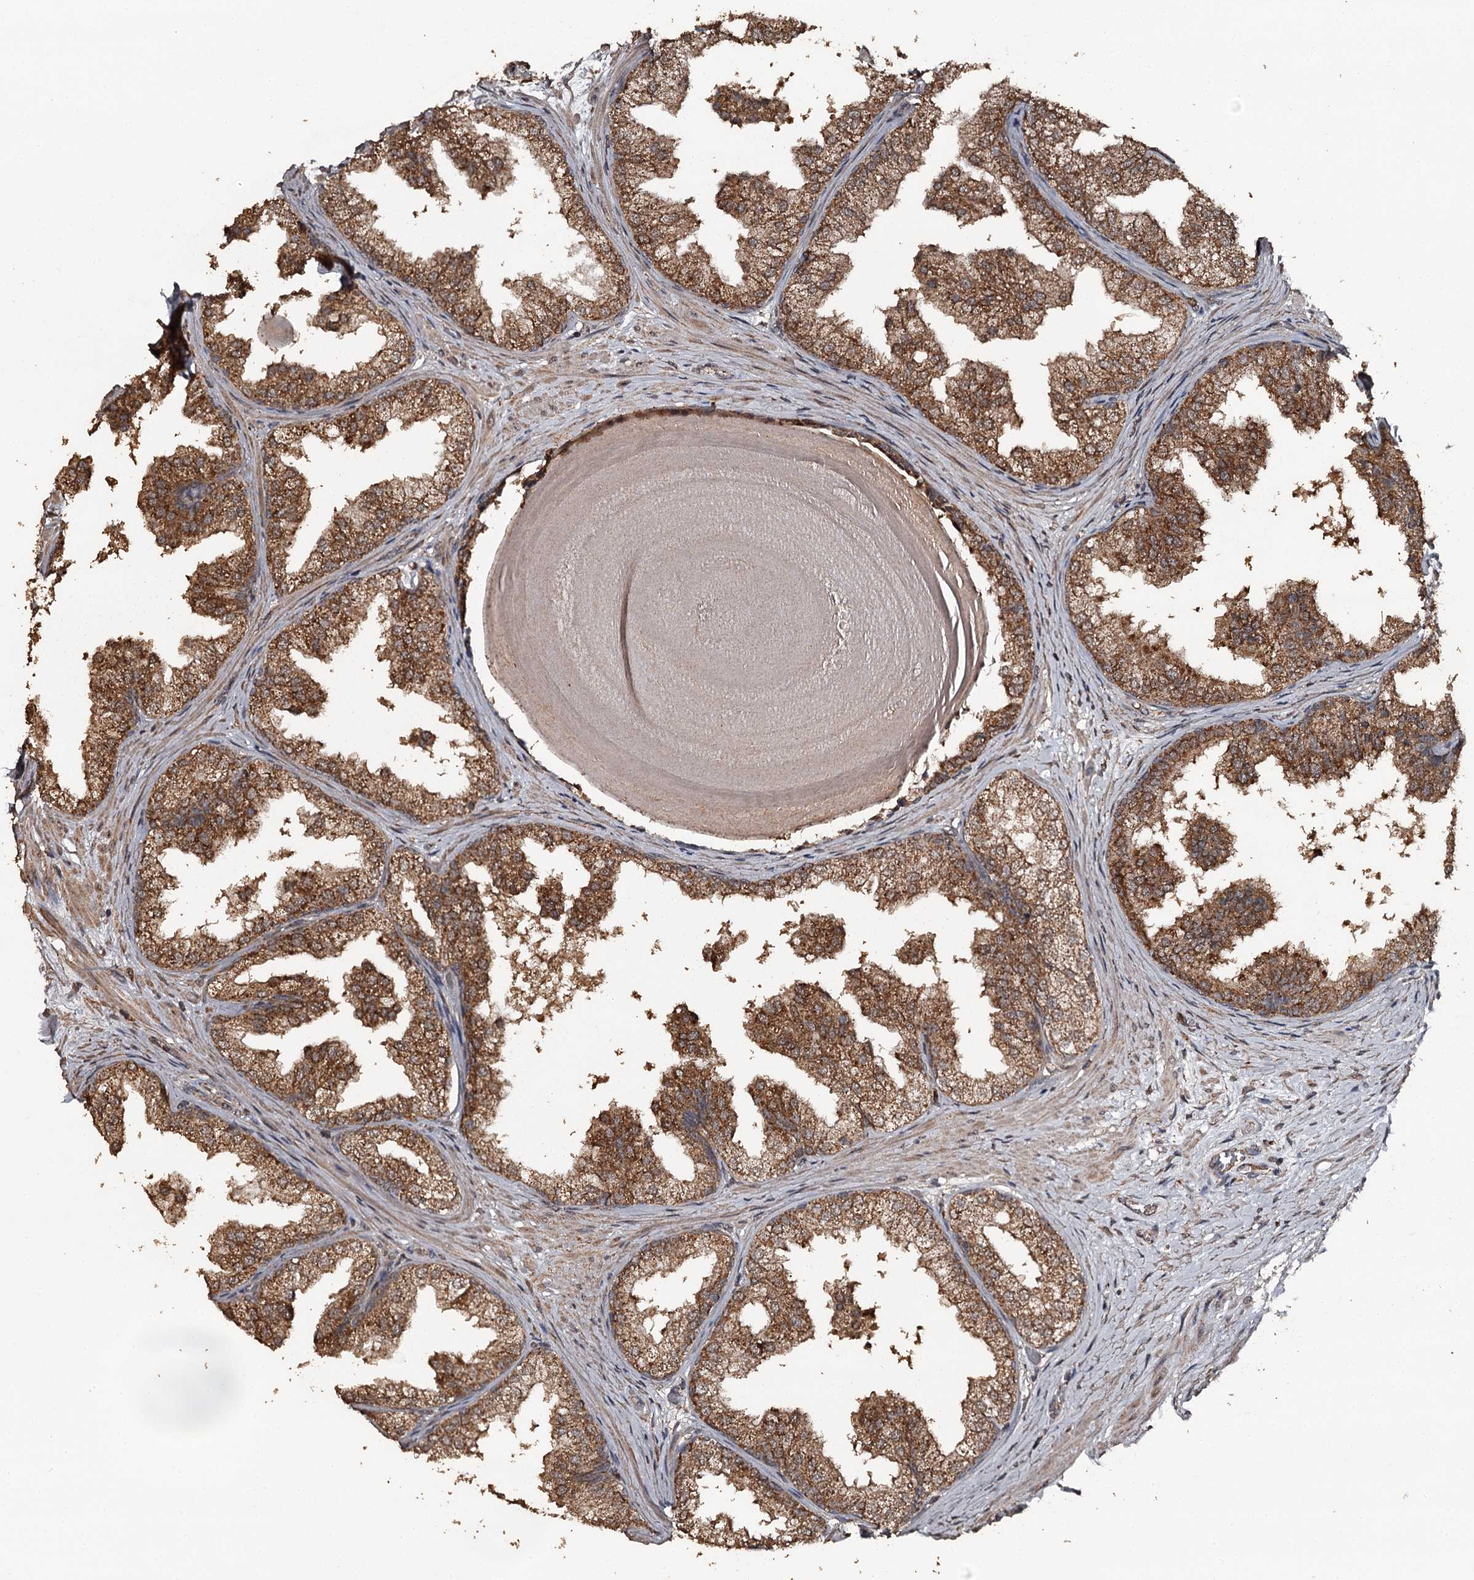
{"staining": {"intensity": "strong", "quantity": ">75%", "location": "cytoplasmic/membranous"}, "tissue": "prostate", "cell_type": "Glandular cells", "image_type": "normal", "snomed": [{"axis": "morphology", "description": "Normal tissue, NOS"}, {"axis": "topography", "description": "Prostate"}], "caption": "This photomicrograph shows normal prostate stained with immunohistochemistry (IHC) to label a protein in brown. The cytoplasmic/membranous of glandular cells show strong positivity for the protein. Nuclei are counter-stained blue.", "gene": "WIPI1", "patient": {"sex": "male", "age": 48}}